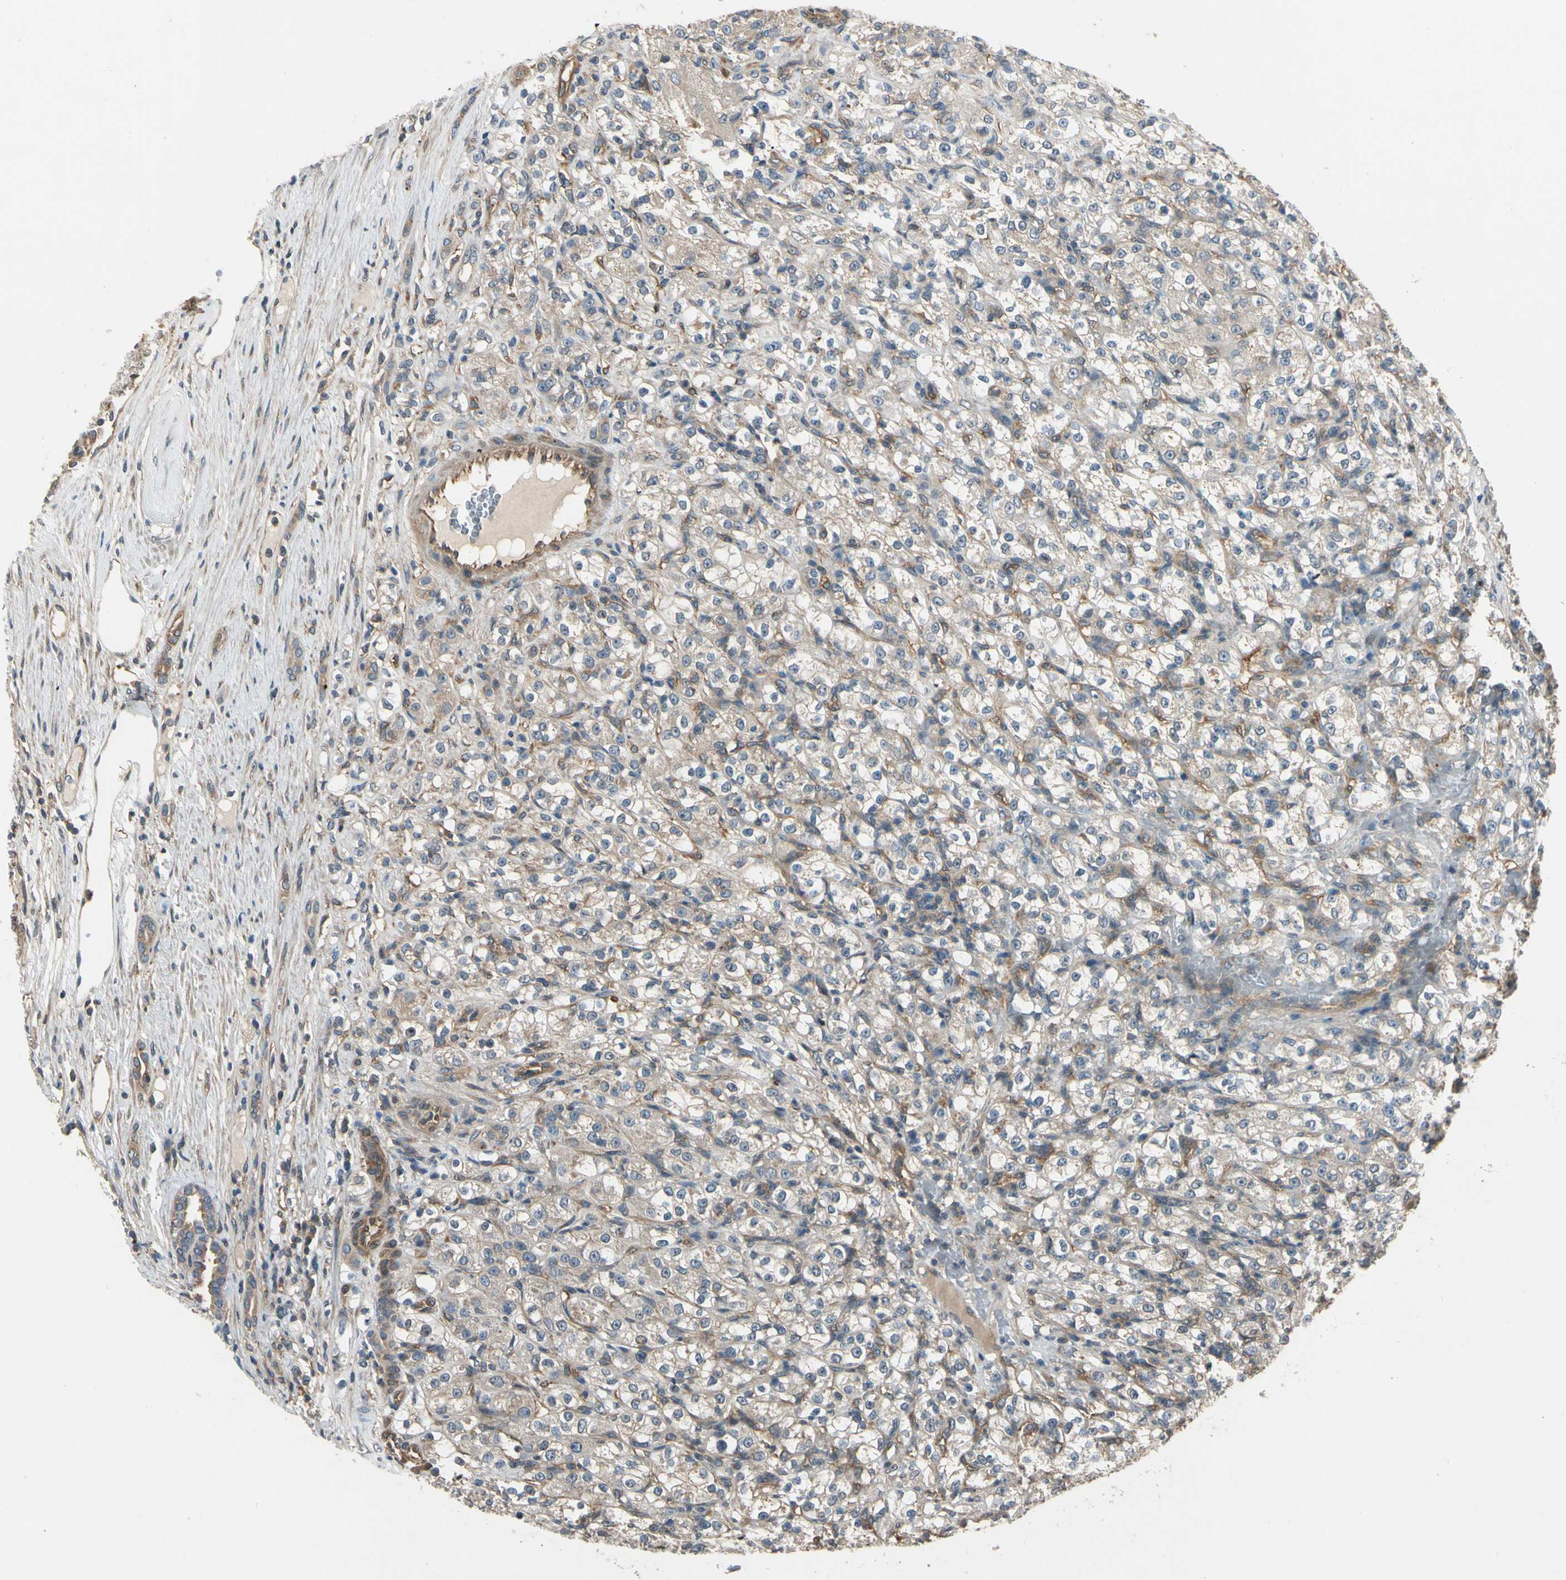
{"staining": {"intensity": "weak", "quantity": ">75%", "location": "cytoplasmic/membranous"}, "tissue": "renal cancer", "cell_type": "Tumor cells", "image_type": "cancer", "snomed": [{"axis": "morphology", "description": "Normal tissue, NOS"}, {"axis": "morphology", "description": "Adenocarcinoma, NOS"}, {"axis": "topography", "description": "Kidney"}], "caption": "This image shows IHC staining of human renal cancer (adenocarcinoma), with low weak cytoplasmic/membranous staining in about >75% of tumor cells.", "gene": "ROCK2", "patient": {"sex": "male", "age": 61}}